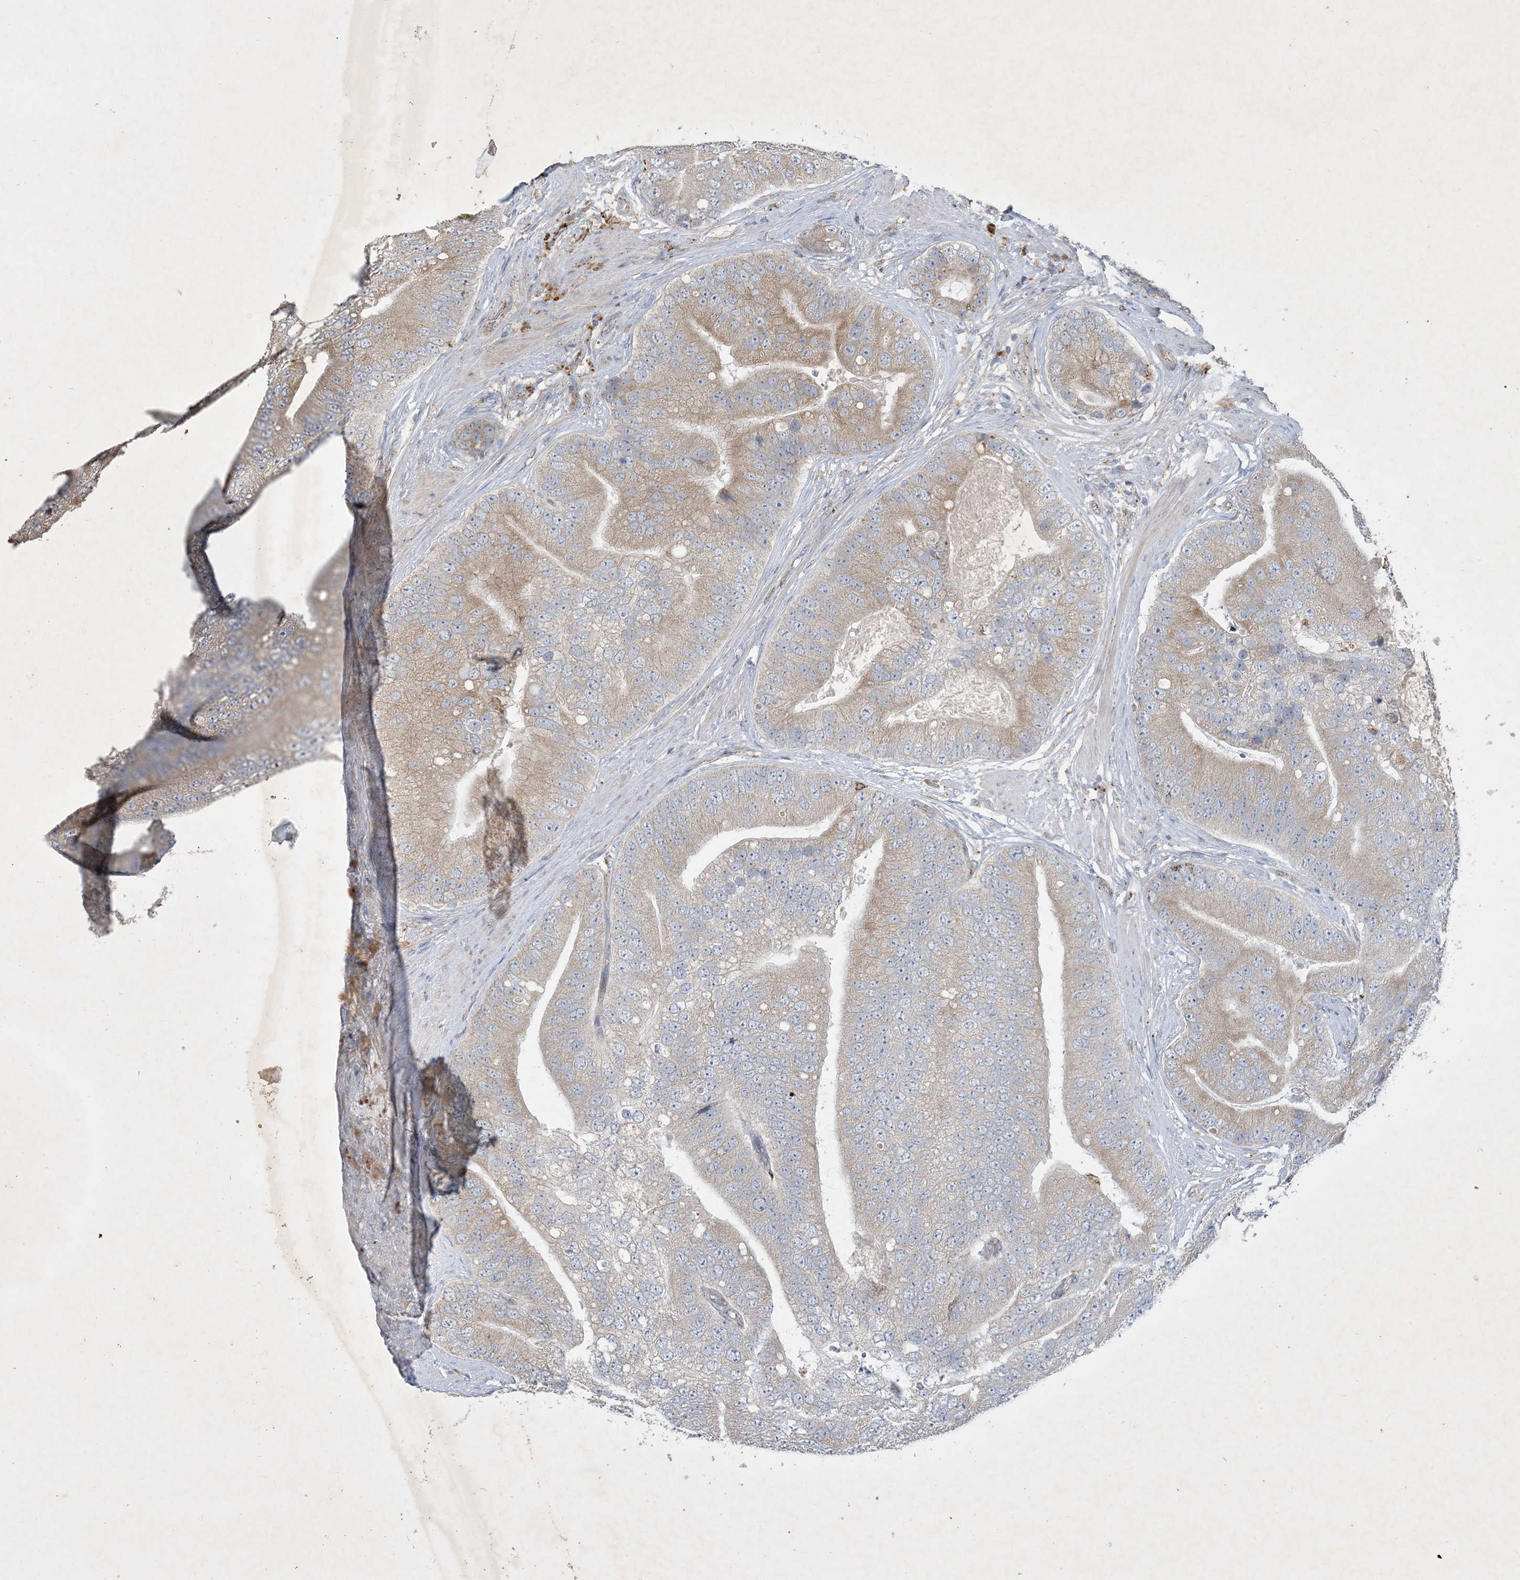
{"staining": {"intensity": "weak", "quantity": "25%-75%", "location": "cytoplasmic/membranous"}, "tissue": "prostate cancer", "cell_type": "Tumor cells", "image_type": "cancer", "snomed": [{"axis": "morphology", "description": "Adenocarcinoma, High grade"}, {"axis": "topography", "description": "Prostate"}], "caption": "This image exhibits high-grade adenocarcinoma (prostate) stained with IHC to label a protein in brown. The cytoplasmic/membranous of tumor cells show weak positivity for the protein. Nuclei are counter-stained blue.", "gene": "MRPS18A", "patient": {"sex": "male", "age": 70}}